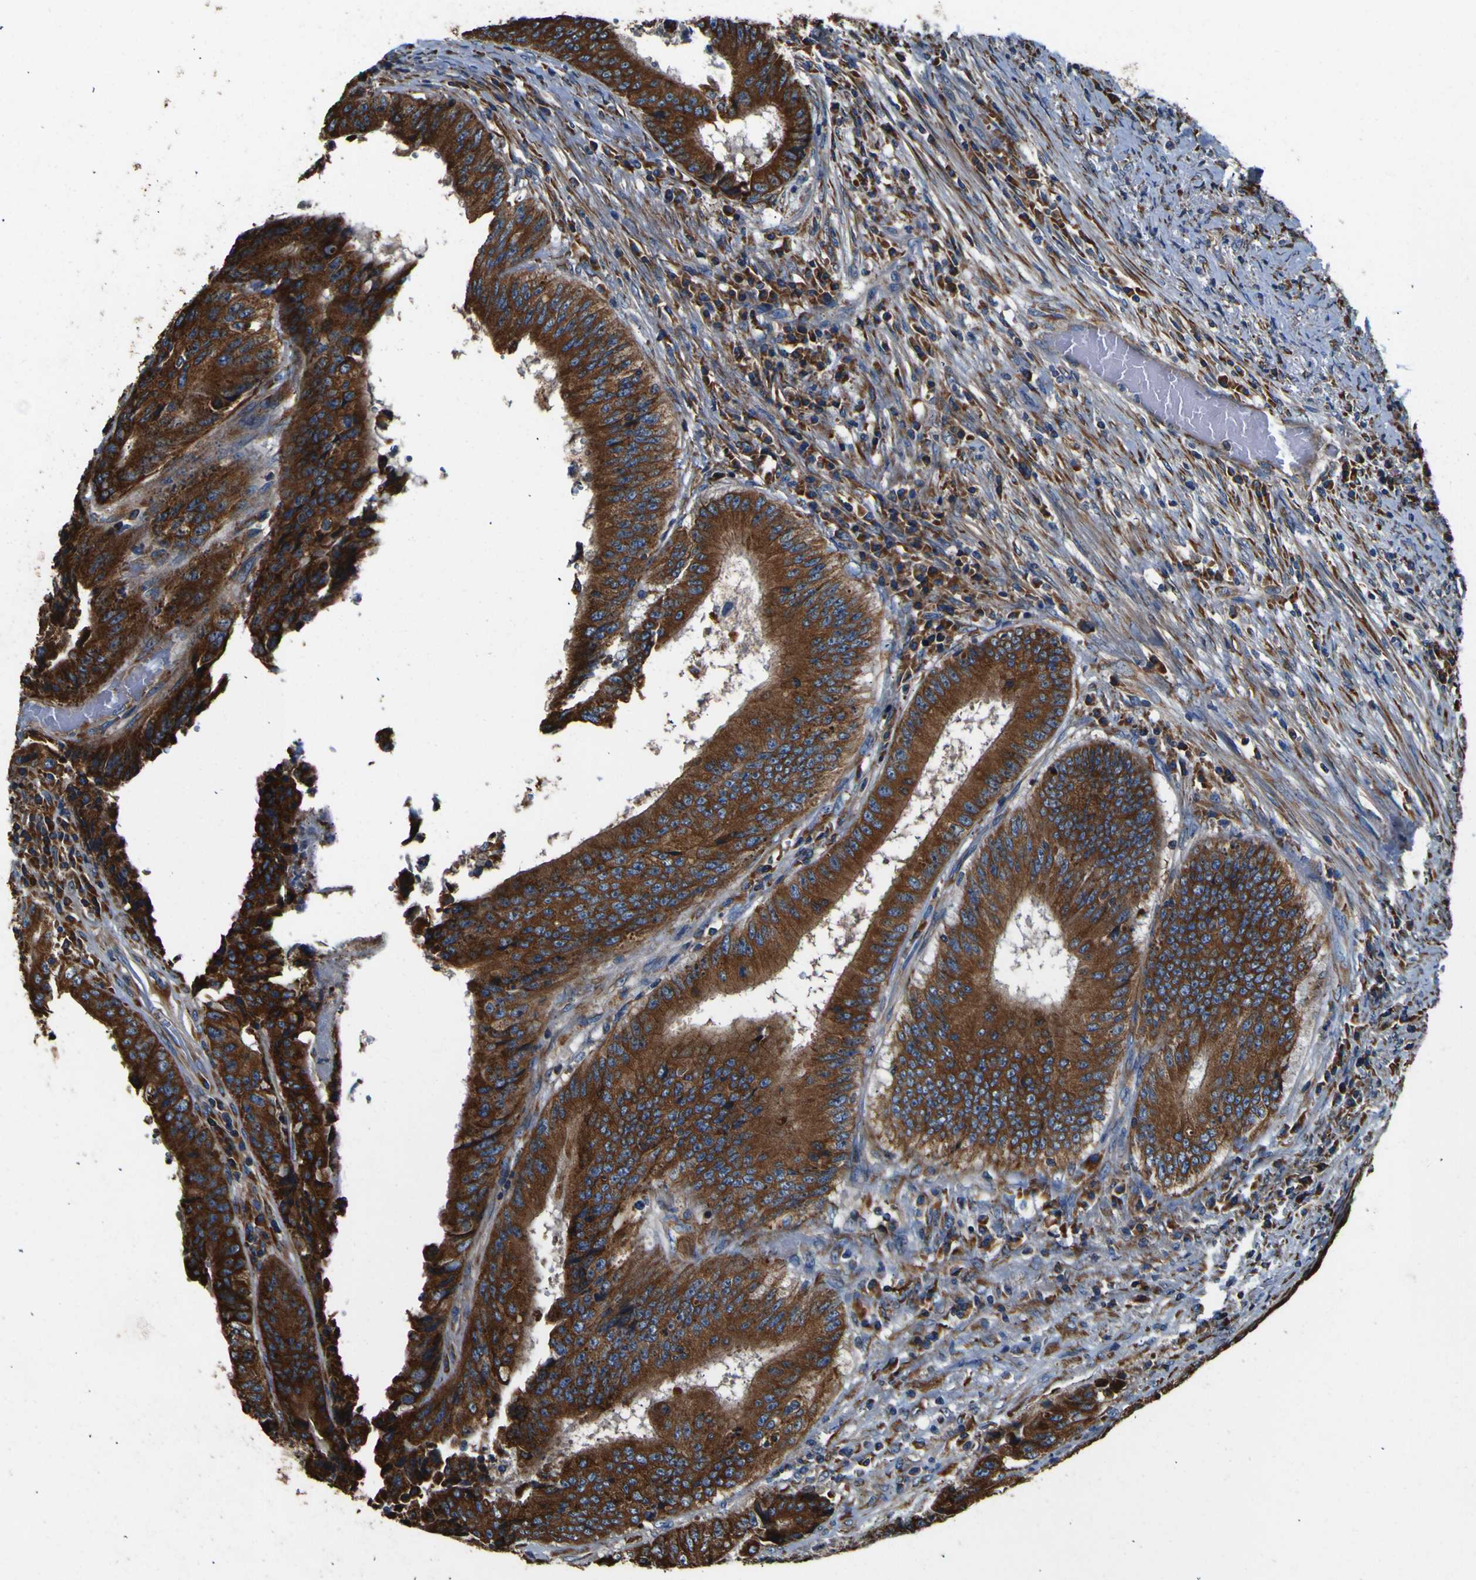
{"staining": {"intensity": "strong", "quantity": ">75%", "location": "cytoplasmic/membranous"}, "tissue": "colorectal cancer", "cell_type": "Tumor cells", "image_type": "cancer", "snomed": [{"axis": "morphology", "description": "Adenocarcinoma, NOS"}, {"axis": "topography", "description": "Rectum"}], "caption": "Colorectal cancer (adenocarcinoma) stained for a protein (brown) shows strong cytoplasmic/membranous positive positivity in approximately >75% of tumor cells.", "gene": "INPP5A", "patient": {"sex": "male", "age": 72}}